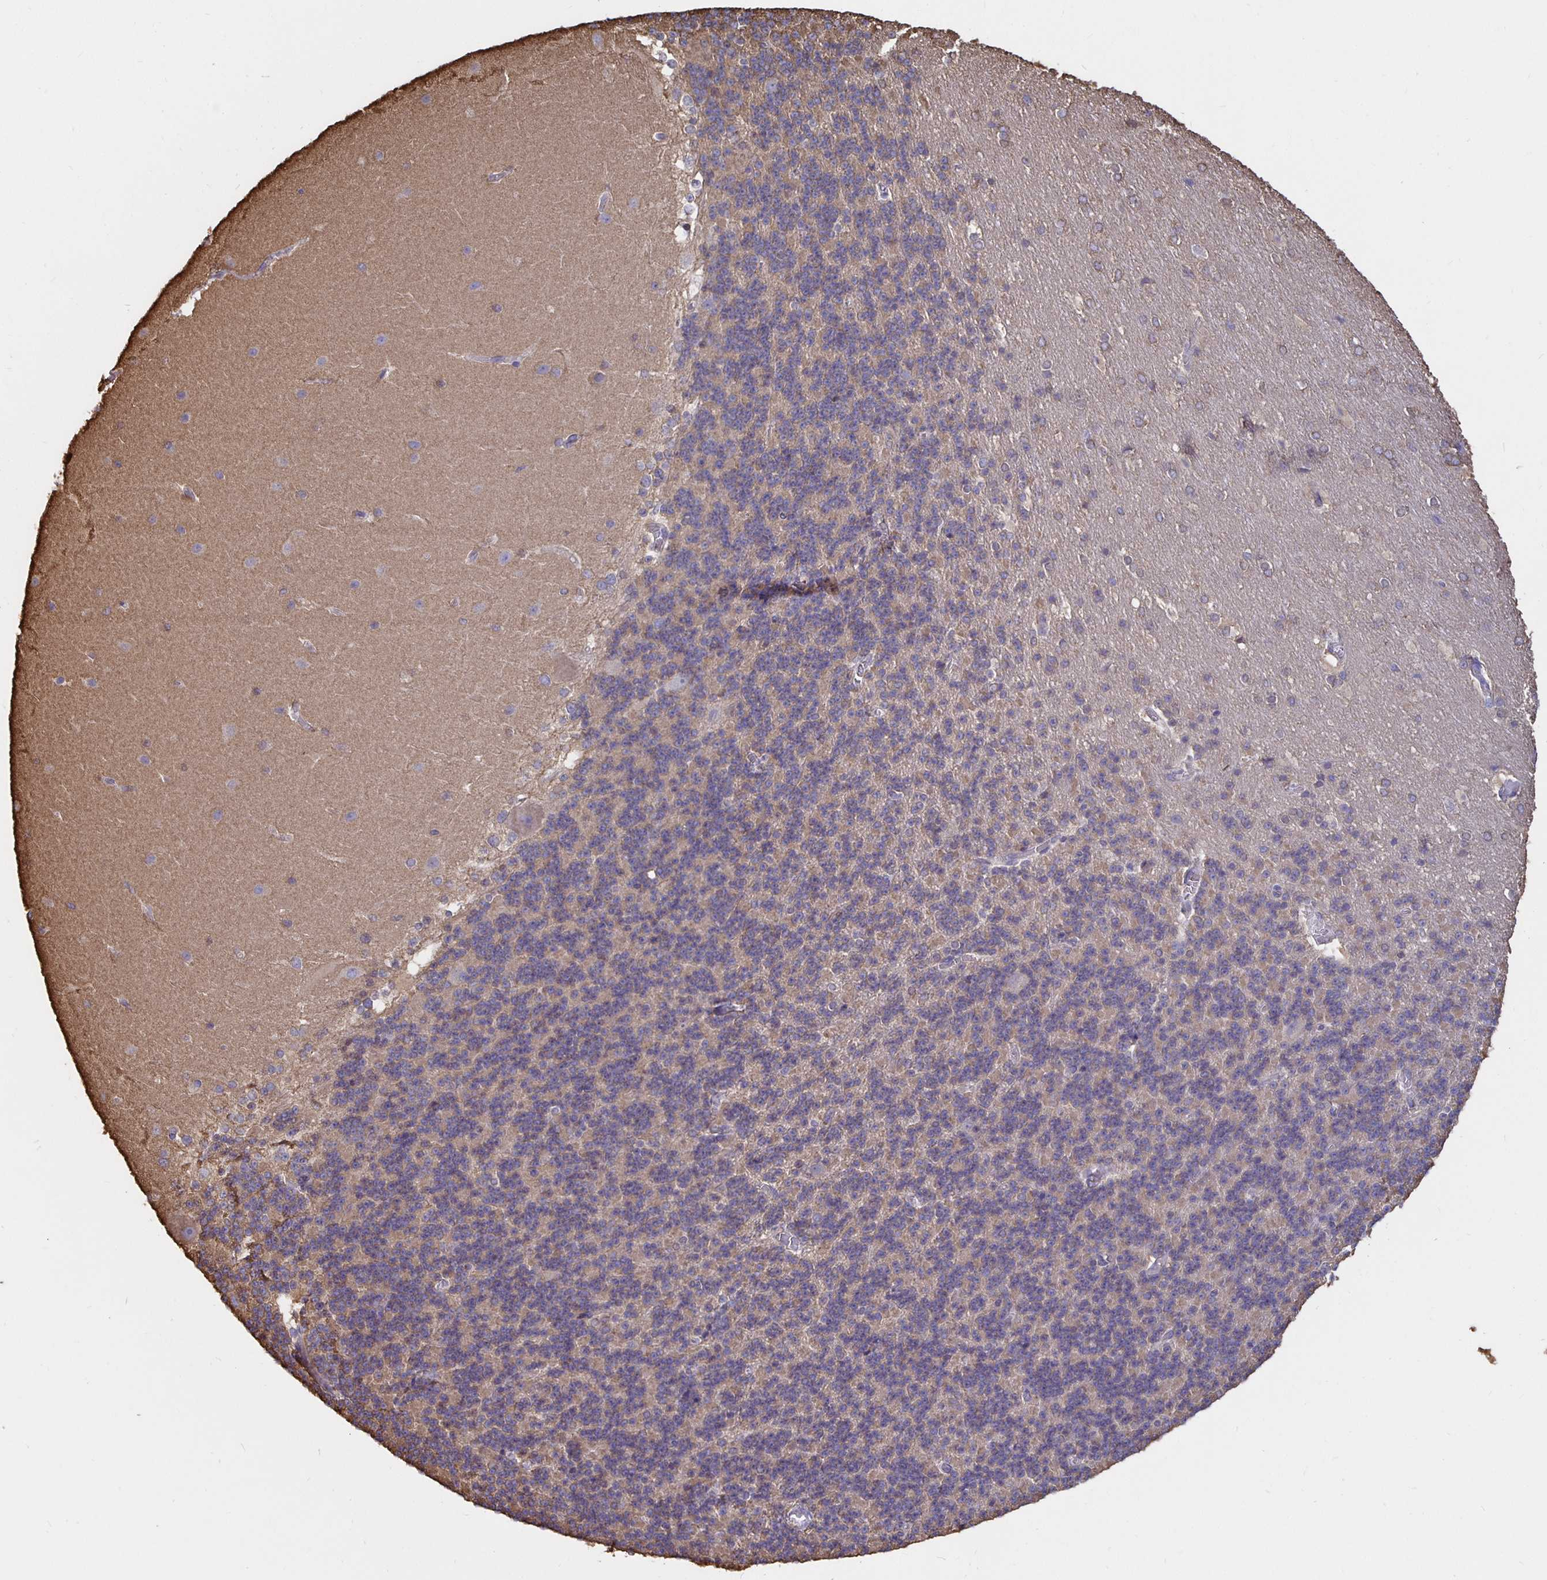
{"staining": {"intensity": "negative", "quantity": "none", "location": "none"}, "tissue": "cerebellum", "cell_type": "Cells in granular layer", "image_type": "normal", "snomed": [{"axis": "morphology", "description": "Normal tissue, NOS"}, {"axis": "topography", "description": "Cerebellum"}], "caption": "Micrograph shows no protein staining in cells in granular layer of normal cerebellum. (DAB IHC with hematoxylin counter stain).", "gene": "ARHGEF39", "patient": {"sex": "female", "age": 19}}